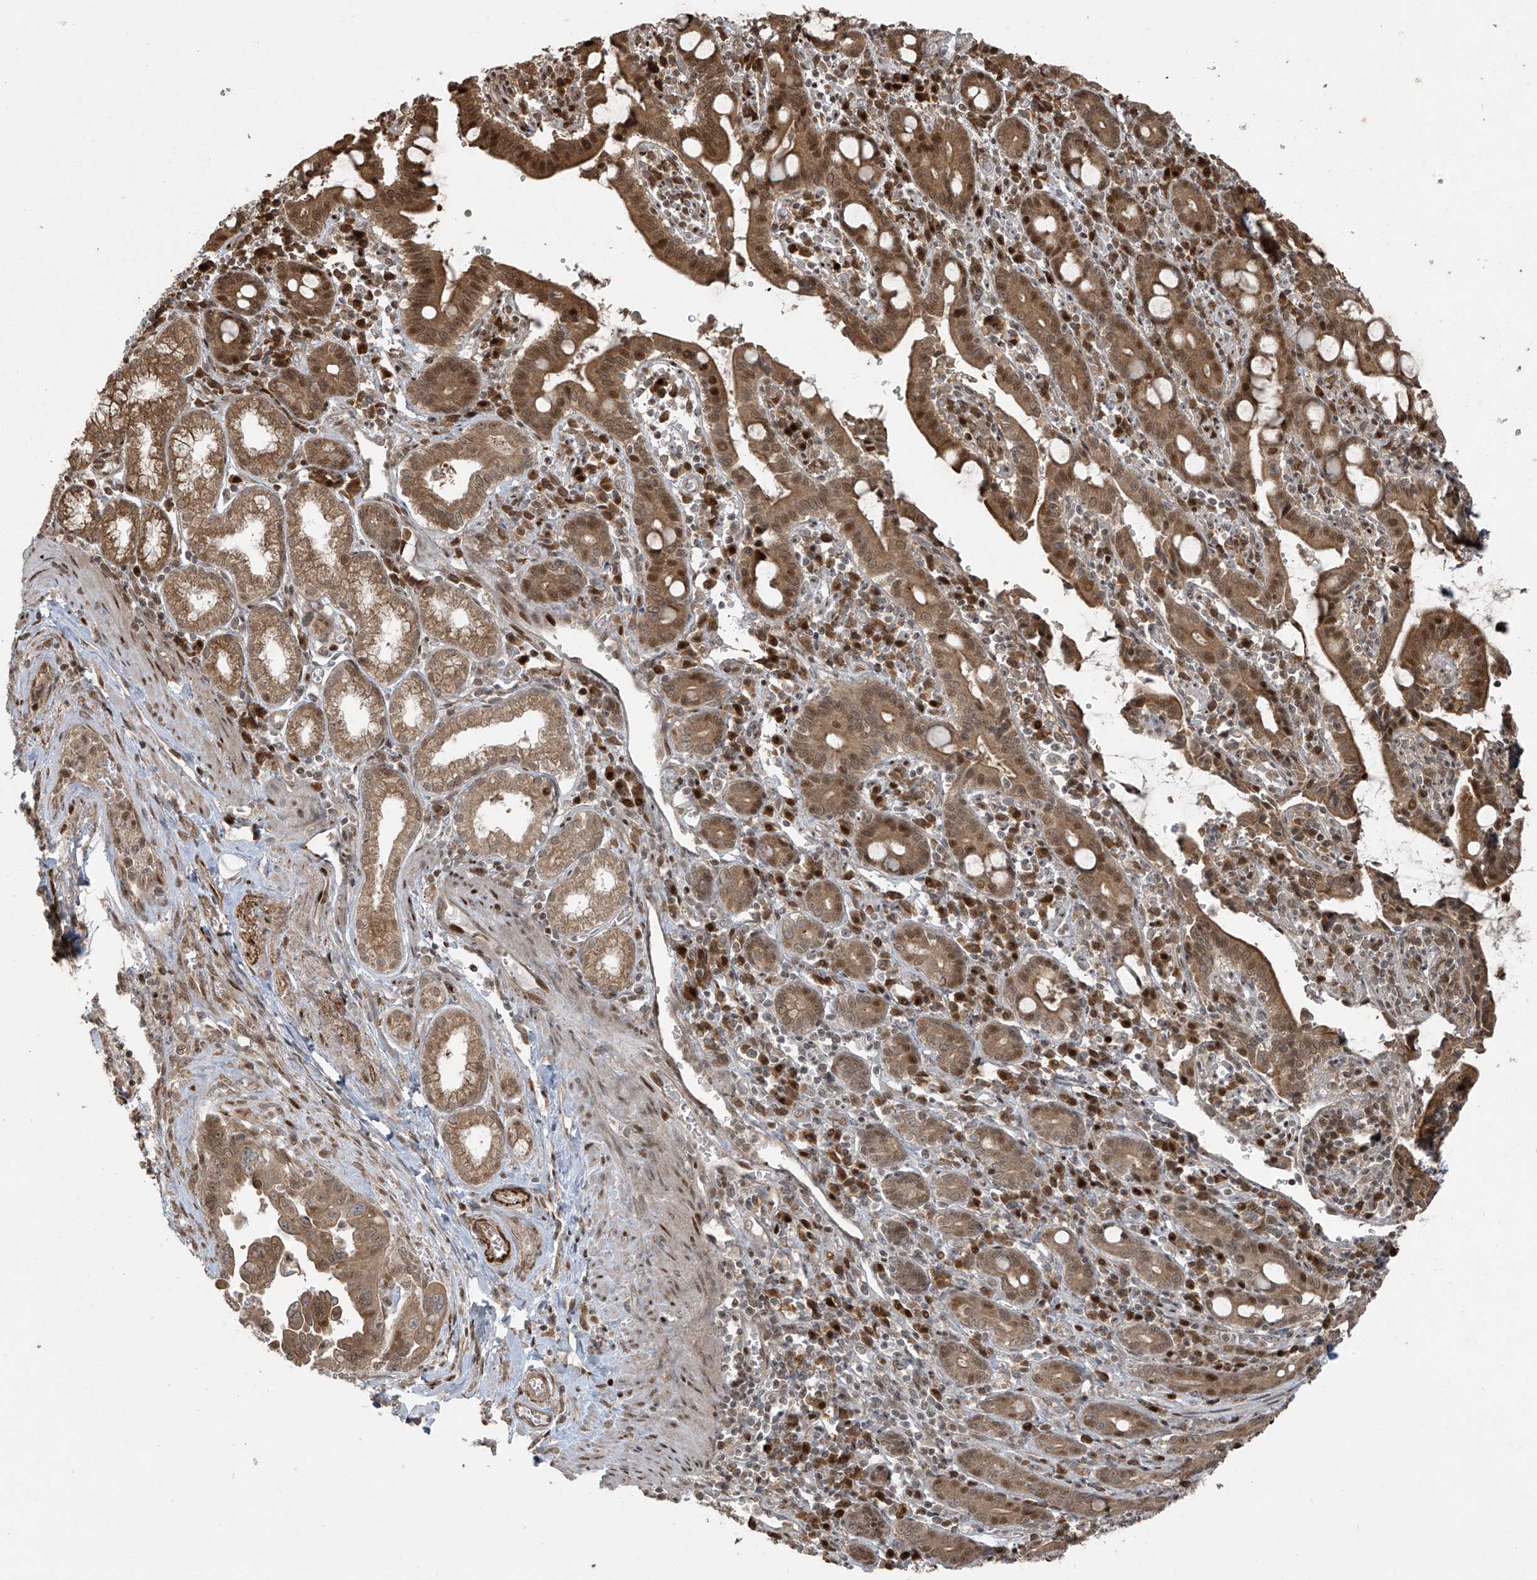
{"staining": {"intensity": "moderate", "quantity": ">75%", "location": "cytoplasmic/membranous,nuclear"}, "tissue": "pancreatic cancer", "cell_type": "Tumor cells", "image_type": "cancer", "snomed": [{"axis": "morphology", "description": "Adenocarcinoma, NOS"}, {"axis": "topography", "description": "Pancreas"}], "caption": "Immunohistochemistry (IHC) photomicrograph of pancreatic cancer stained for a protein (brown), which displays medium levels of moderate cytoplasmic/membranous and nuclear staining in approximately >75% of tumor cells.", "gene": "TTC22", "patient": {"sex": "male", "age": 70}}